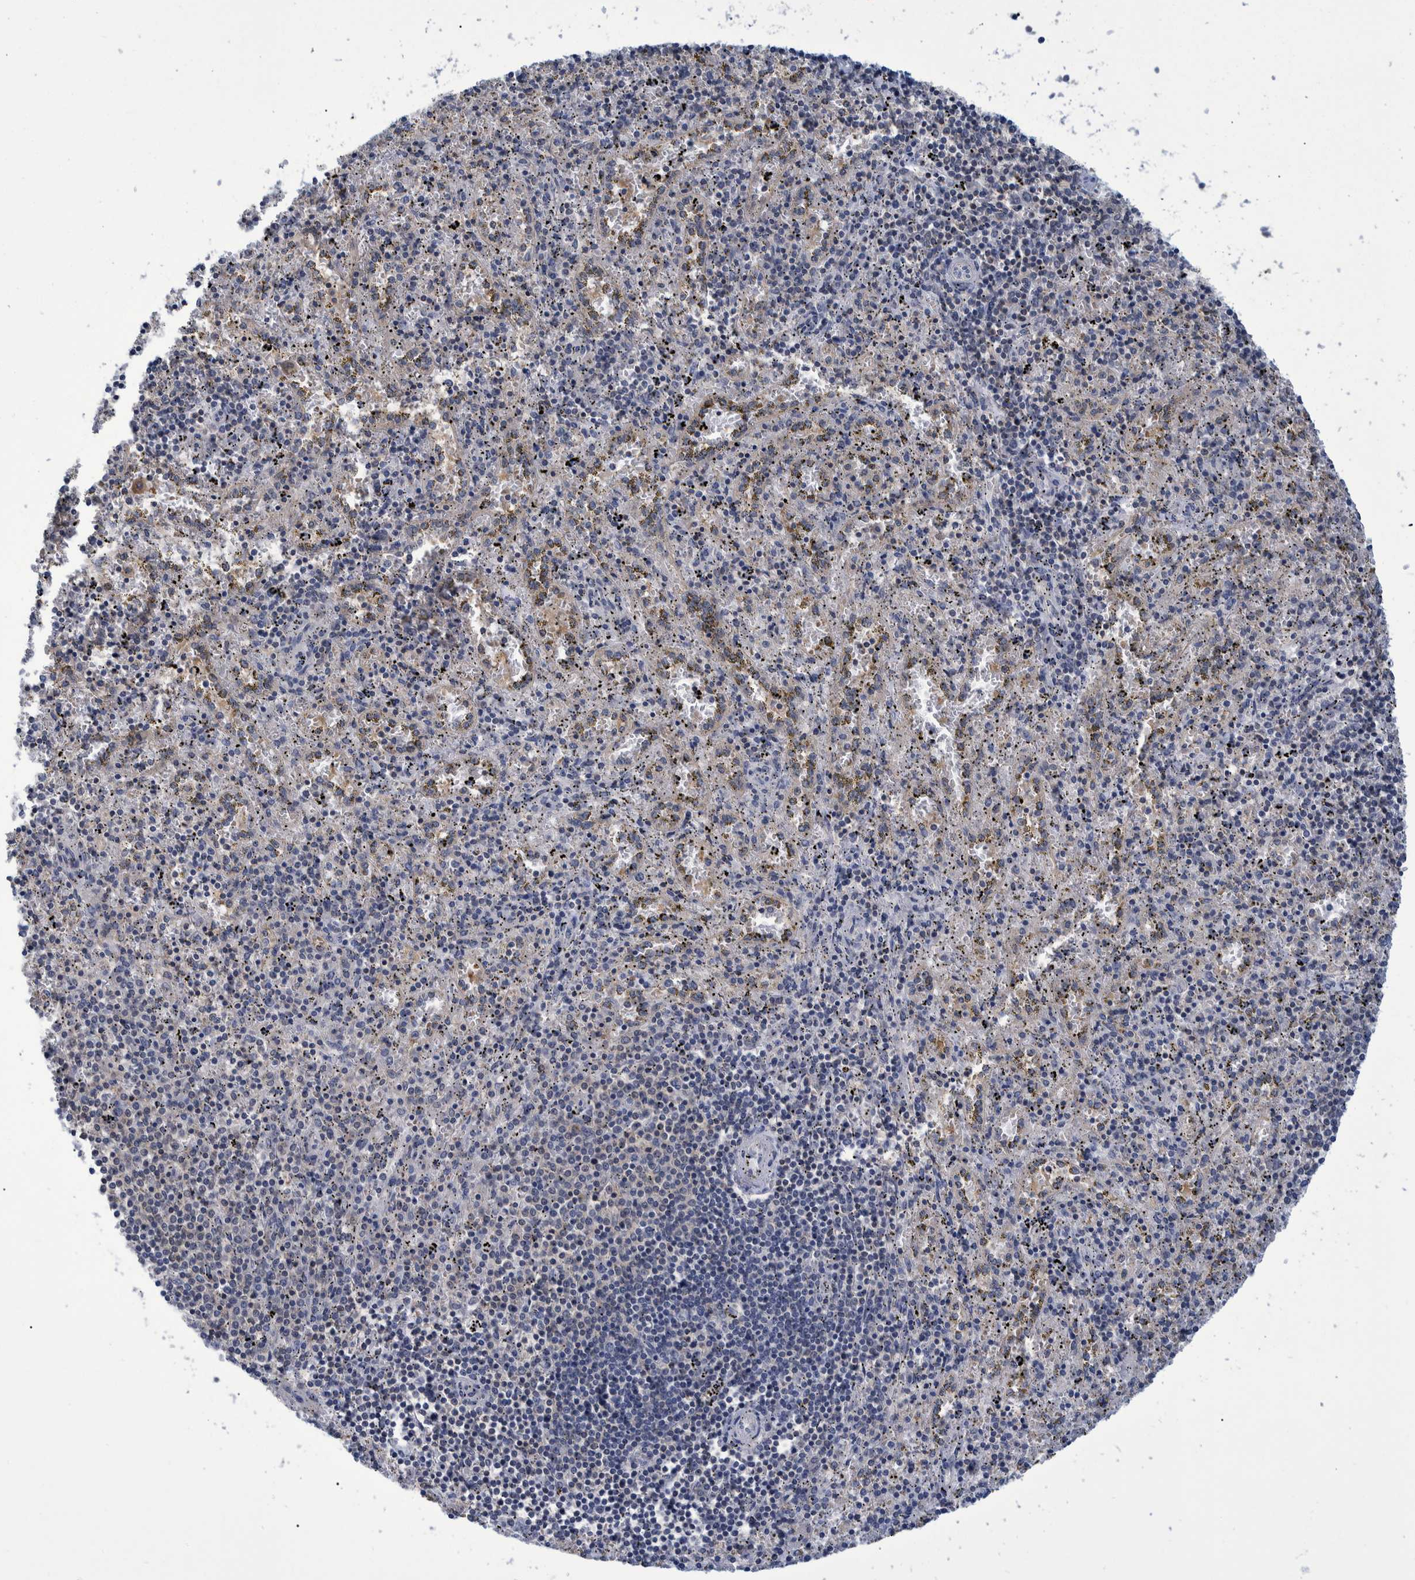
{"staining": {"intensity": "negative", "quantity": "none", "location": "none"}, "tissue": "spleen", "cell_type": "Cells in red pulp", "image_type": "normal", "snomed": [{"axis": "morphology", "description": "Normal tissue, NOS"}, {"axis": "topography", "description": "Spleen"}], "caption": "Spleen stained for a protein using IHC reveals no positivity cells in red pulp.", "gene": "PCYT2", "patient": {"sex": "male", "age": 11}}